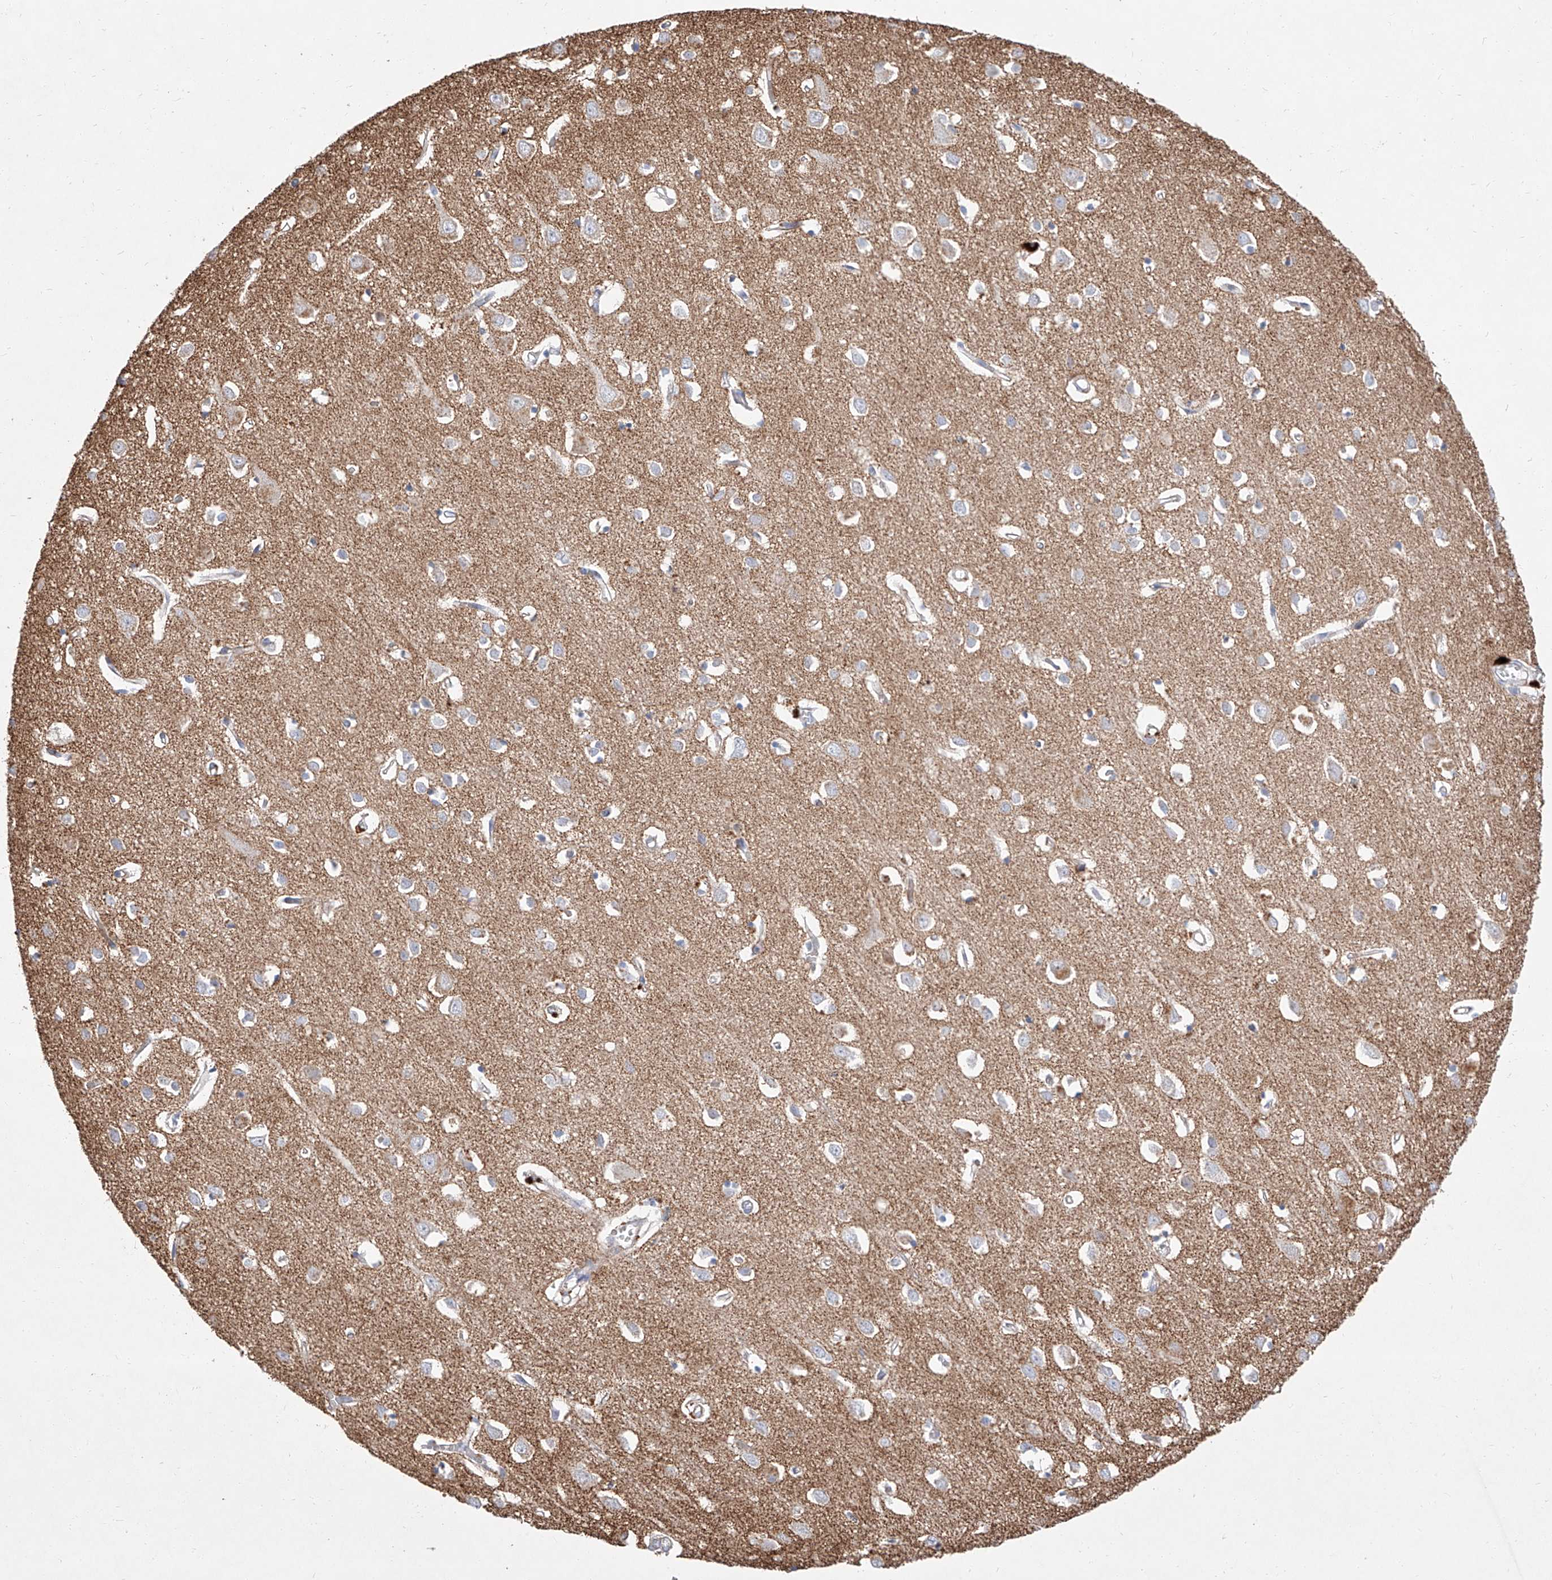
{"staining": {"intensity": "negative", "quantity": "none", "location": "none"}, "tissue": "cerebral cortex", "cell_type": "Endothelial cells", "image_type": "normal", "snomed": [{"axis": "morphology", "description": "Normal tissue, NOS"}, {"axis": "topography", "description": "Cerebral cortex"}], "caption": "Immunohistochemical staining of benign human cerebral cortex demonstrates no significant staining in endothelial cells.", "gene": "DIRAS3", "patient": {"sex": "female", "age": 64}}